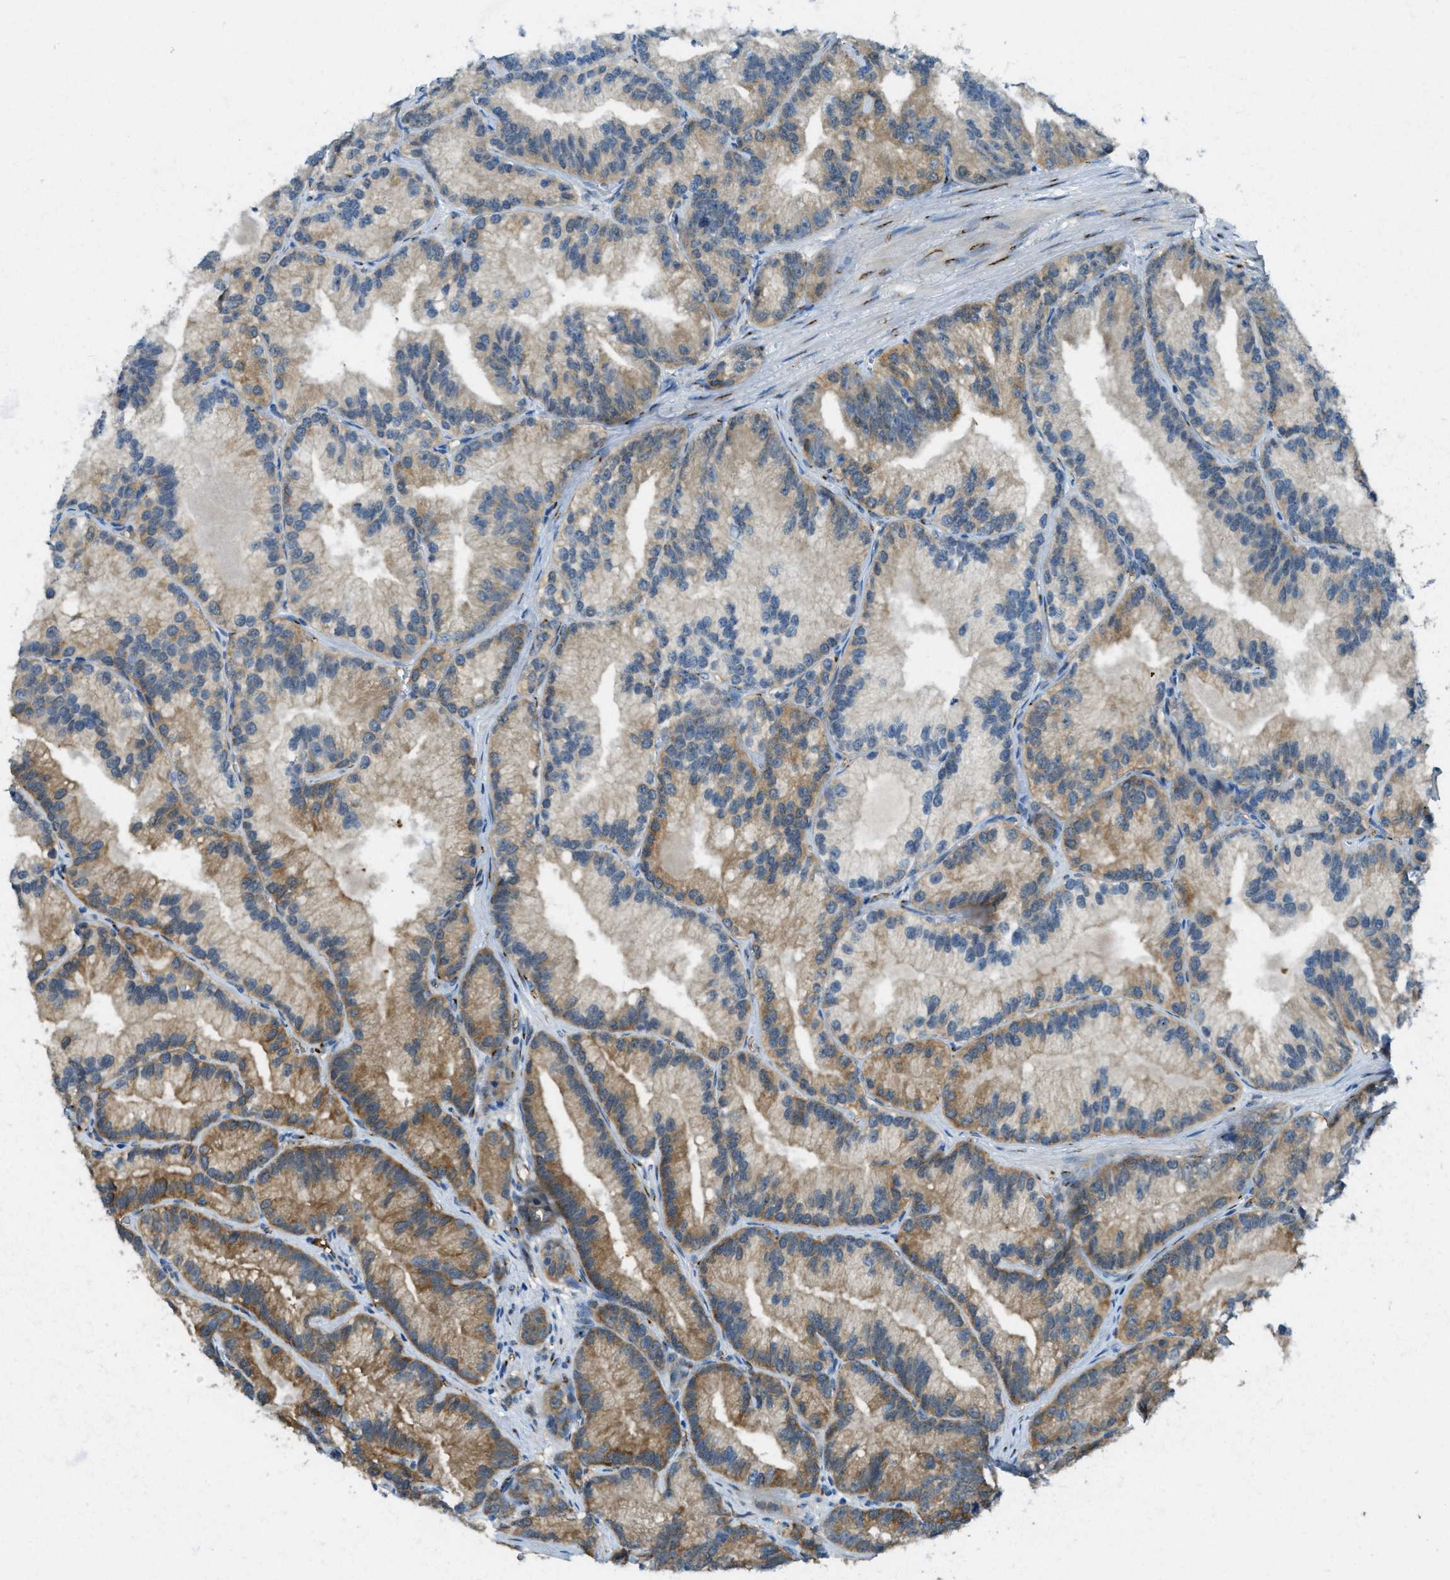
{"staining": {"intensity": "moderate", "quantity": ">75%", "location": "cytoplasmic/membranous"}, "tissue": "prostate cancer", "cell_type": "Tumor cells", "image_type": "cancer", "snomed": [{"axis": "morphology", "description": "Adenocarcinoma, Low grade"}, {"axis": "topography", "description": "Prostate"}], "caption": "Approximately >75% of tumor cells in human adenocarcinoma (low-grade) (prostate) exhibit moderate cytoplasmic/membranous protein positivity as visualized by brown immunohistochemical staining.", "gene": "TRIM59", "patient": {"sex": "male", "age": 89}}